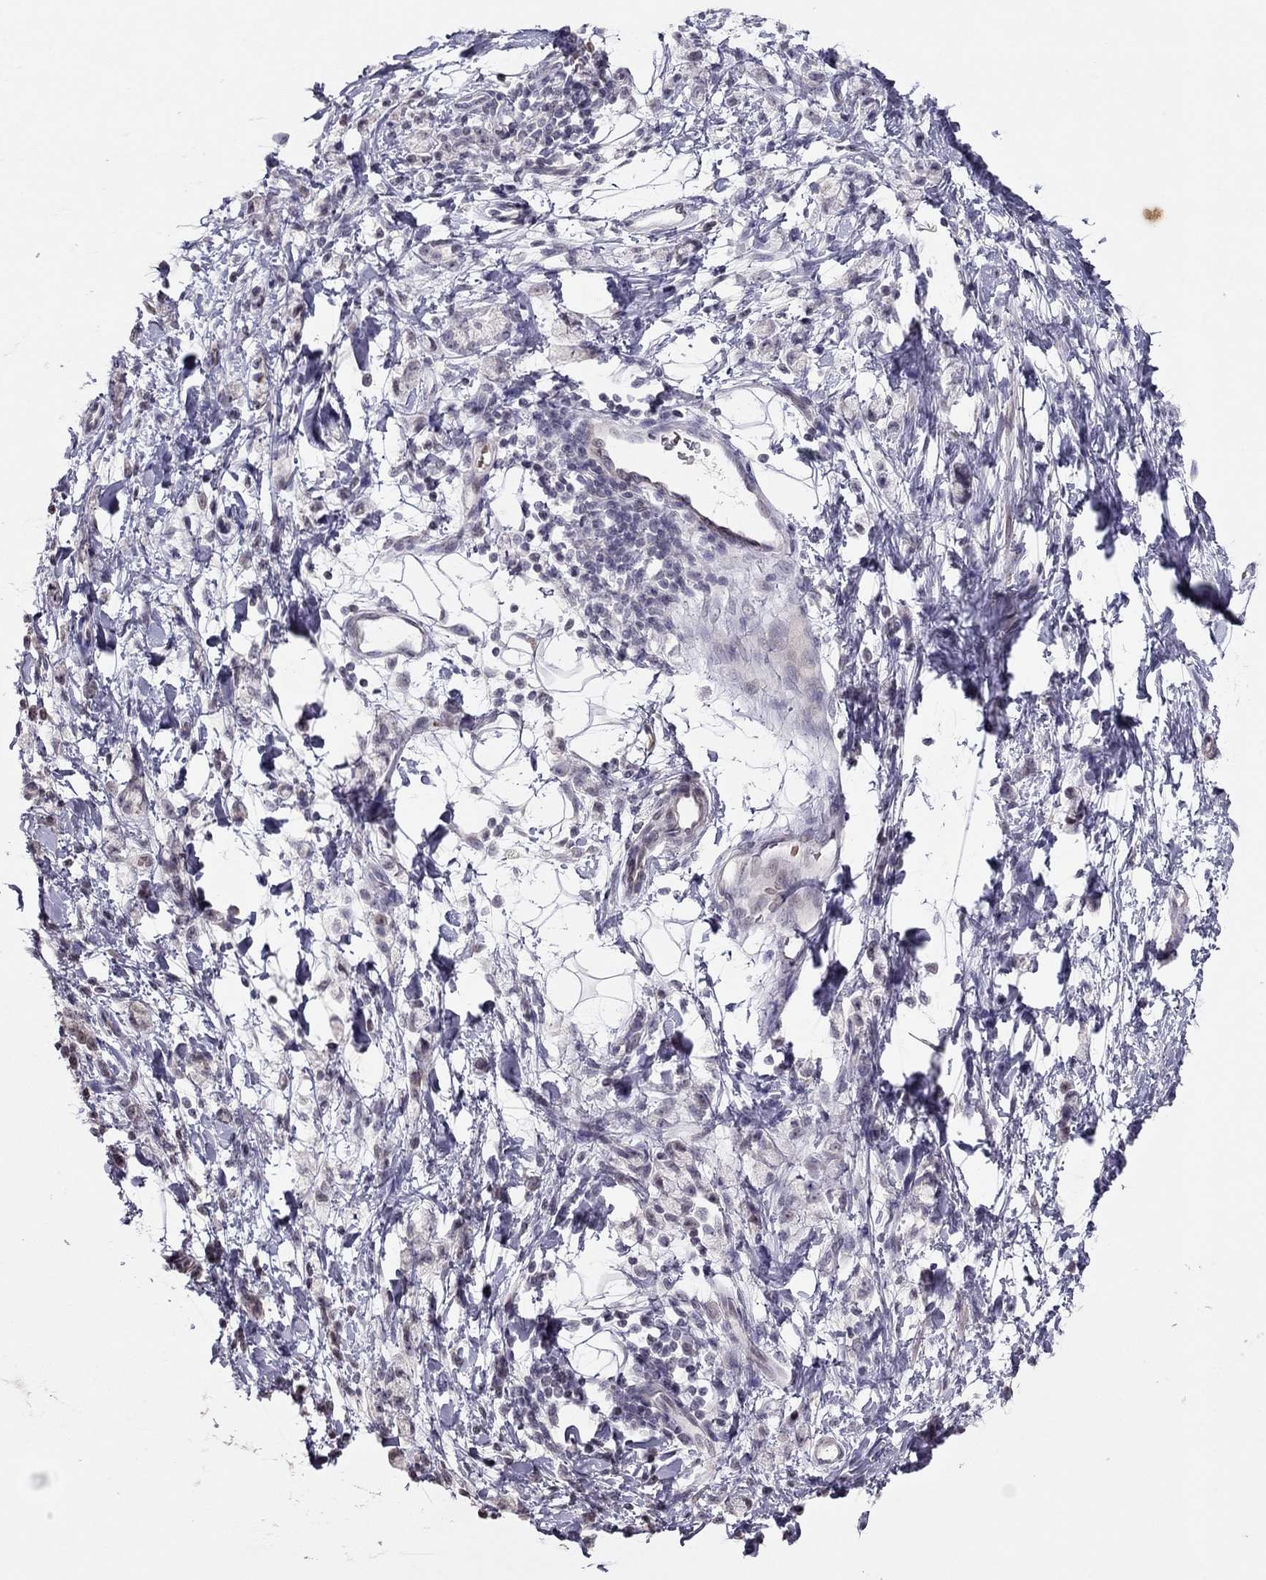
{"staining": {"intensity": "negative", "quantity": "none", "location": "none"}, "tissue": "stomach cancer", "cell_type": "Tumor cells", "image_type": "cancer", "snomed": [{"axis": "morphology", "description": "Adenocarcinoma, NOS"}, {"axis": "topography", "description": "Stomach"}], "caption": "A micrograph of human stomach cancer is negative for staining in tumor cells. Brightfield microscopy of immunohistochemistry (IHC) stained with DAB (brown) and hematoxylin (blue), captured at high magnification.", "gene": "TSHB", "patient": {"sex": "male", "age": 58}}